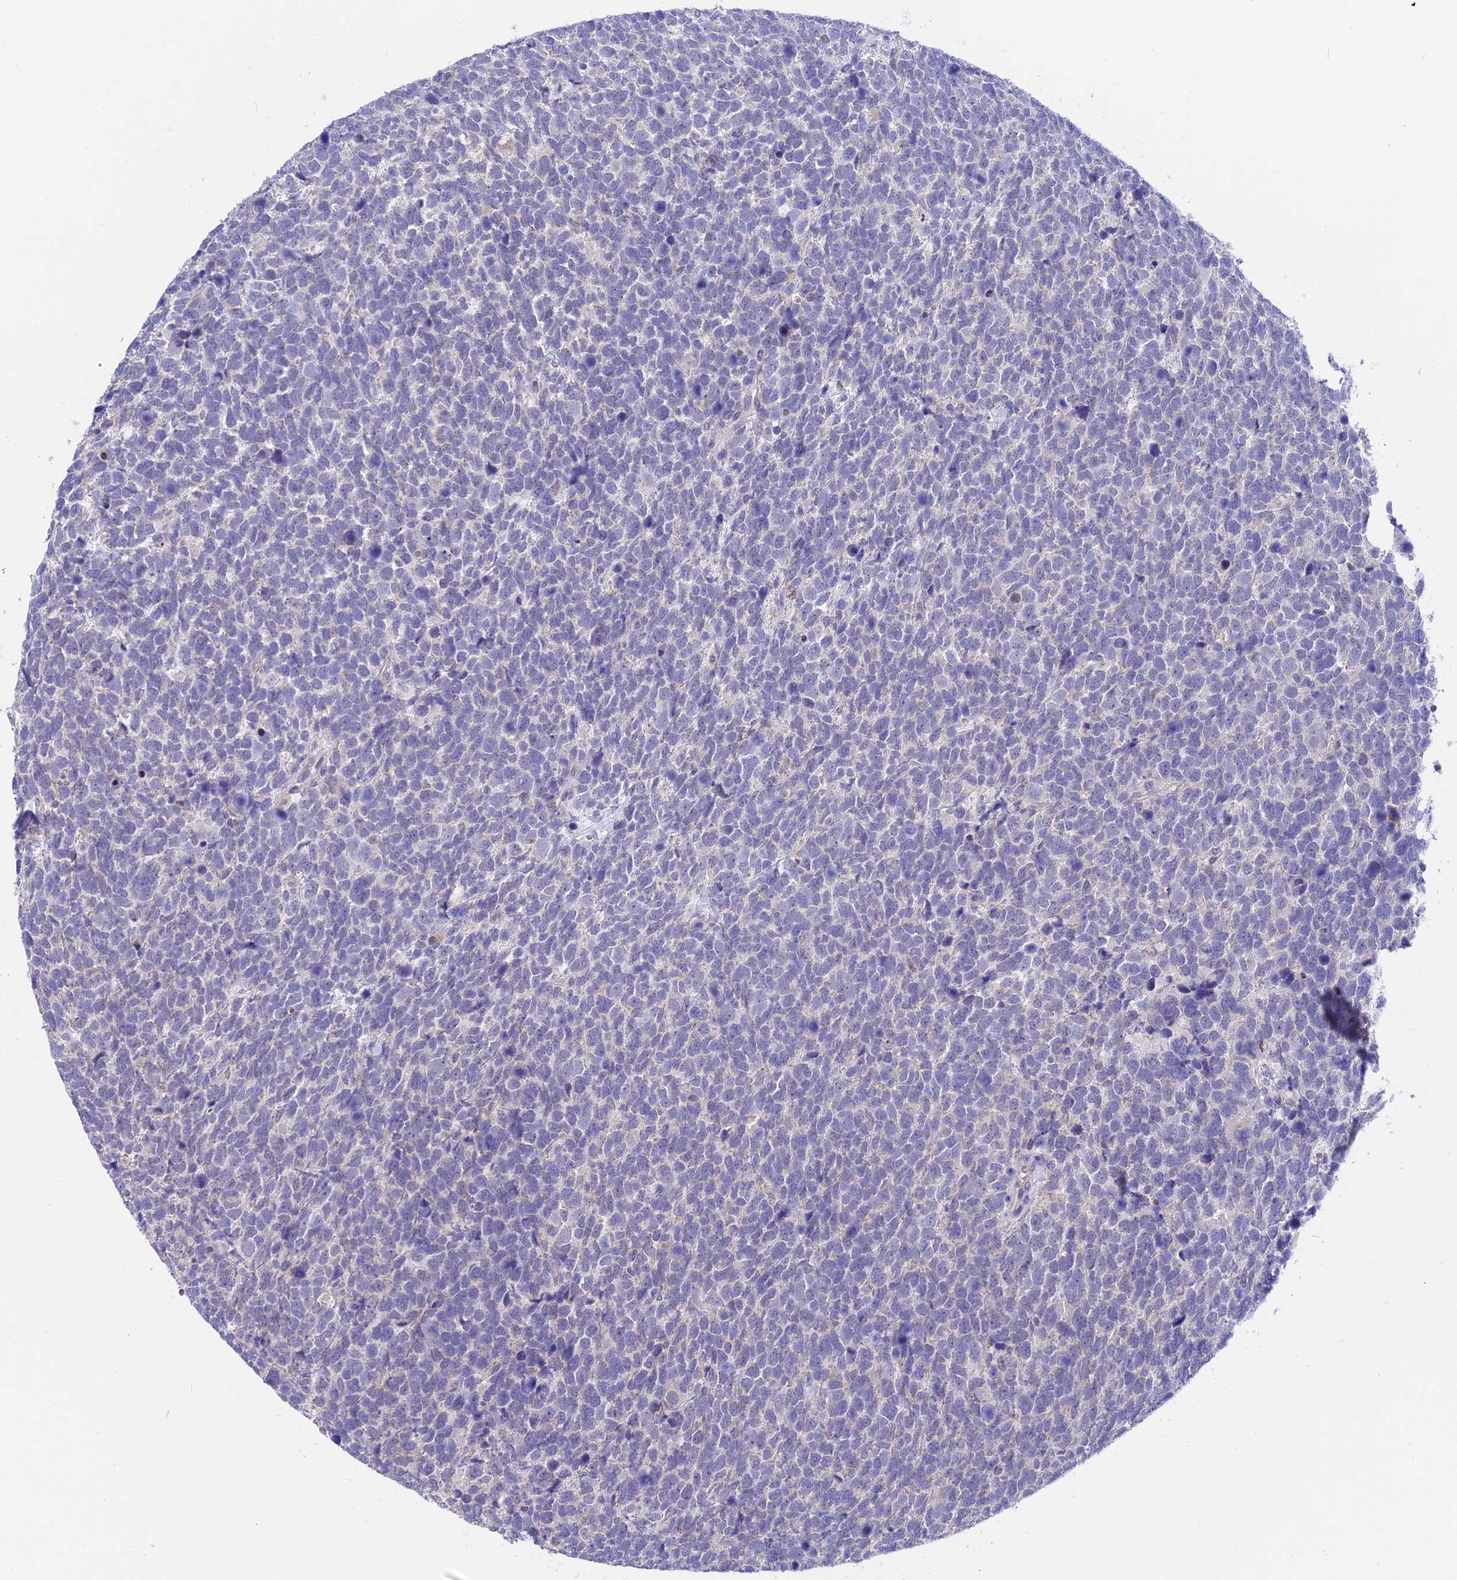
{"staining": {"intensity": "negative", "quantity": "none", "location": "none"}, "tissue": "urothelial cancer", "cell_type": "Tumor cells", "image_type": "cancer", "snomed": [{"axis": "morphology", "description": "Urothelial carcinoma, High grade"}, {"axis": "topography", "description": "Urinary bladder"}], "caption": "Image shows no significant protein staining in tumor cells of high-grade urothelial carcinoma.", "gene": "KCTD14", "patient": {"sex": "female", "age": 82}}